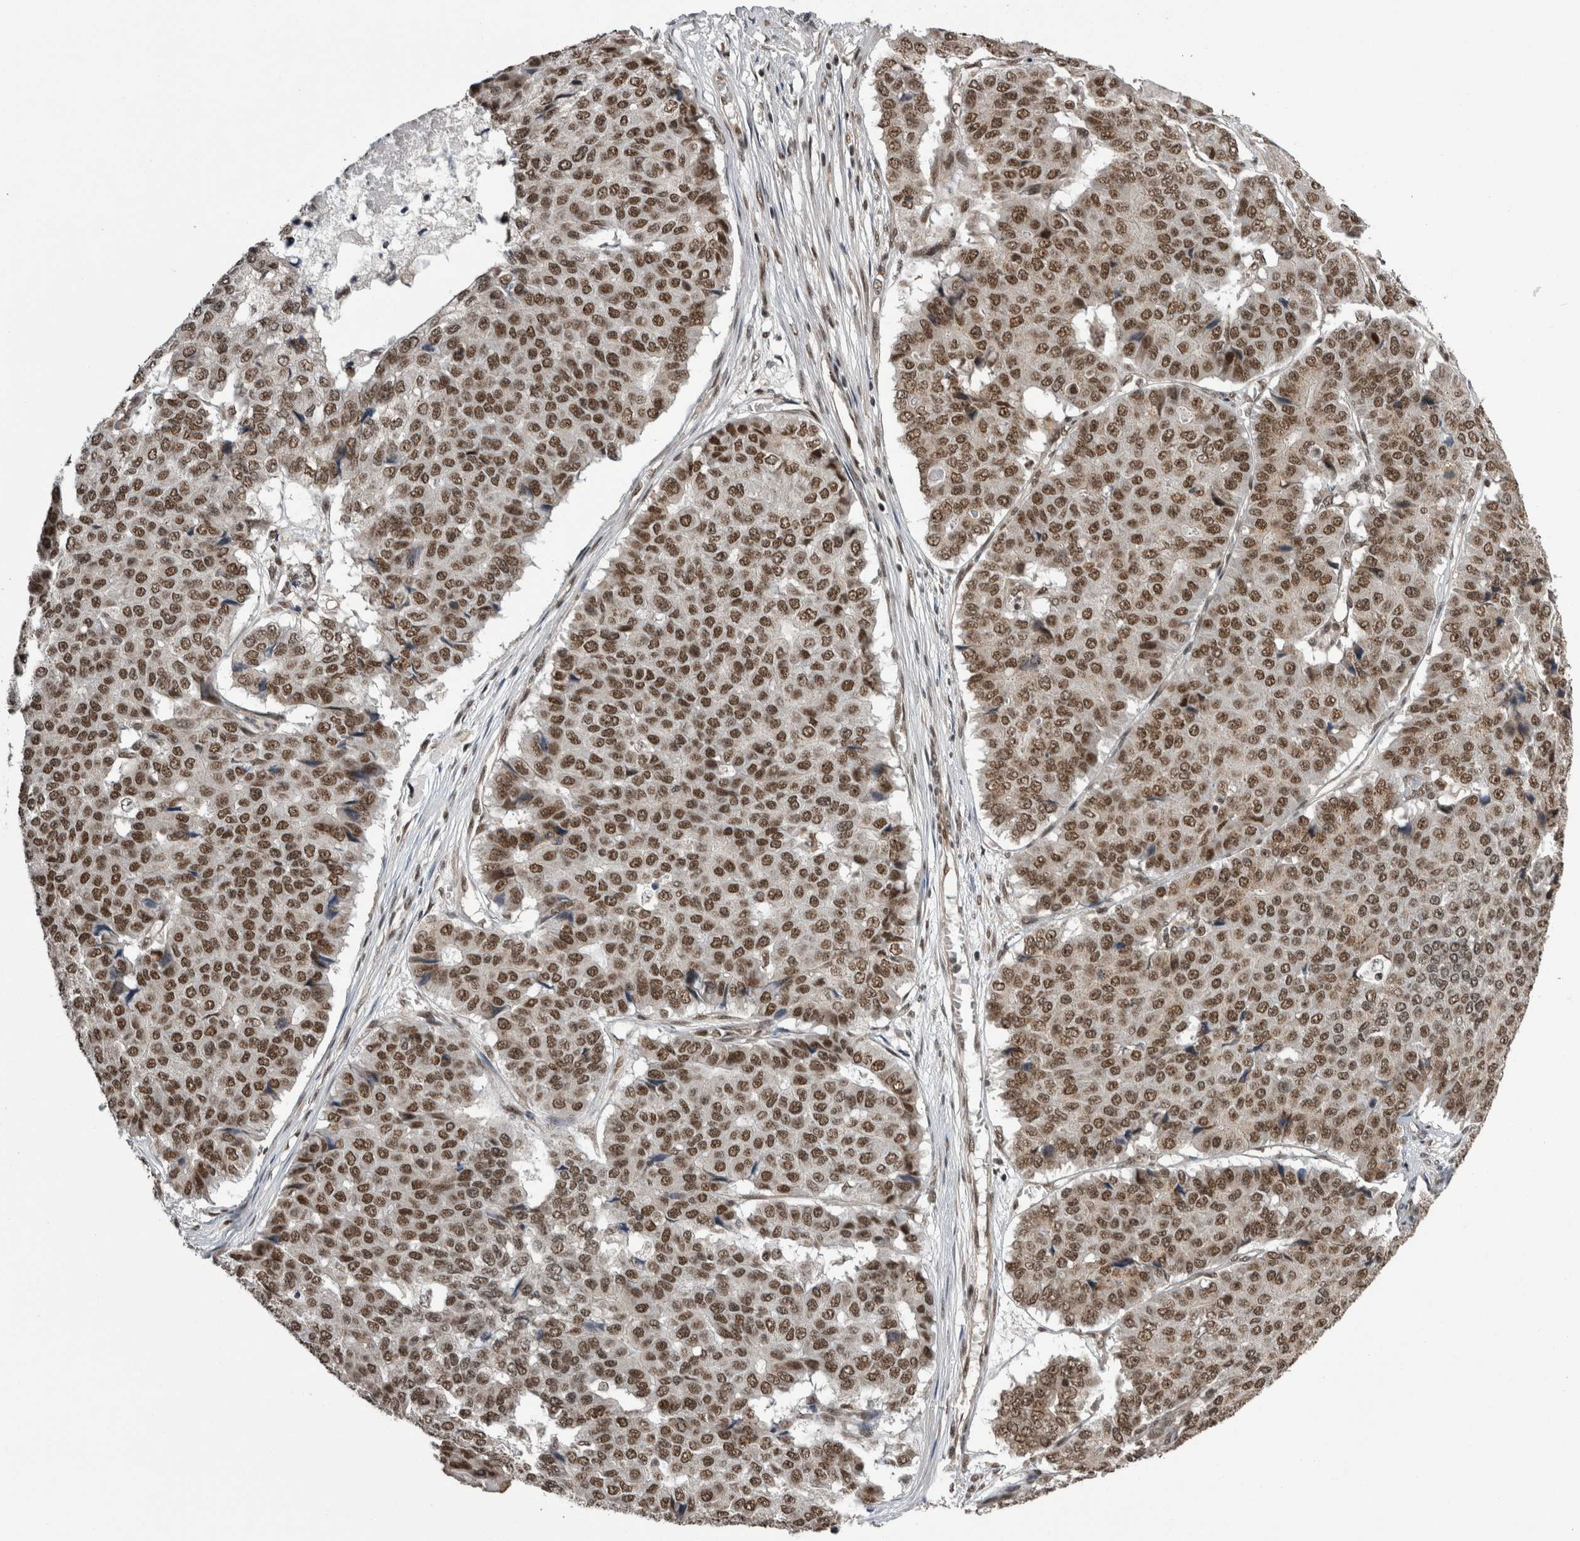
{"staining": {"intensity": "moderate", "quantity": ">75%", "location": "nuclear"}, "tissue": "pancreatic cancer", "cell_type": "Tumor cells", "image_type": "cancer", "snomed": [{"axis": "morphology", "description": "Adenocarcinoma, NOS"}, {"axis": "topography", "description": "Pancreas"}], "caption": "Protein expression analysis of human pancreatic cancer (adenocarcinoma) reveals moderate nuclear expression in approximately >75% of tumor cells. Using DAB (brown) and hematoxylin (blue) stains, captured at high magnification using brightfield microscopy.", "gene": "CPSF2", "patient": {"sex": "male", "age": 50}}